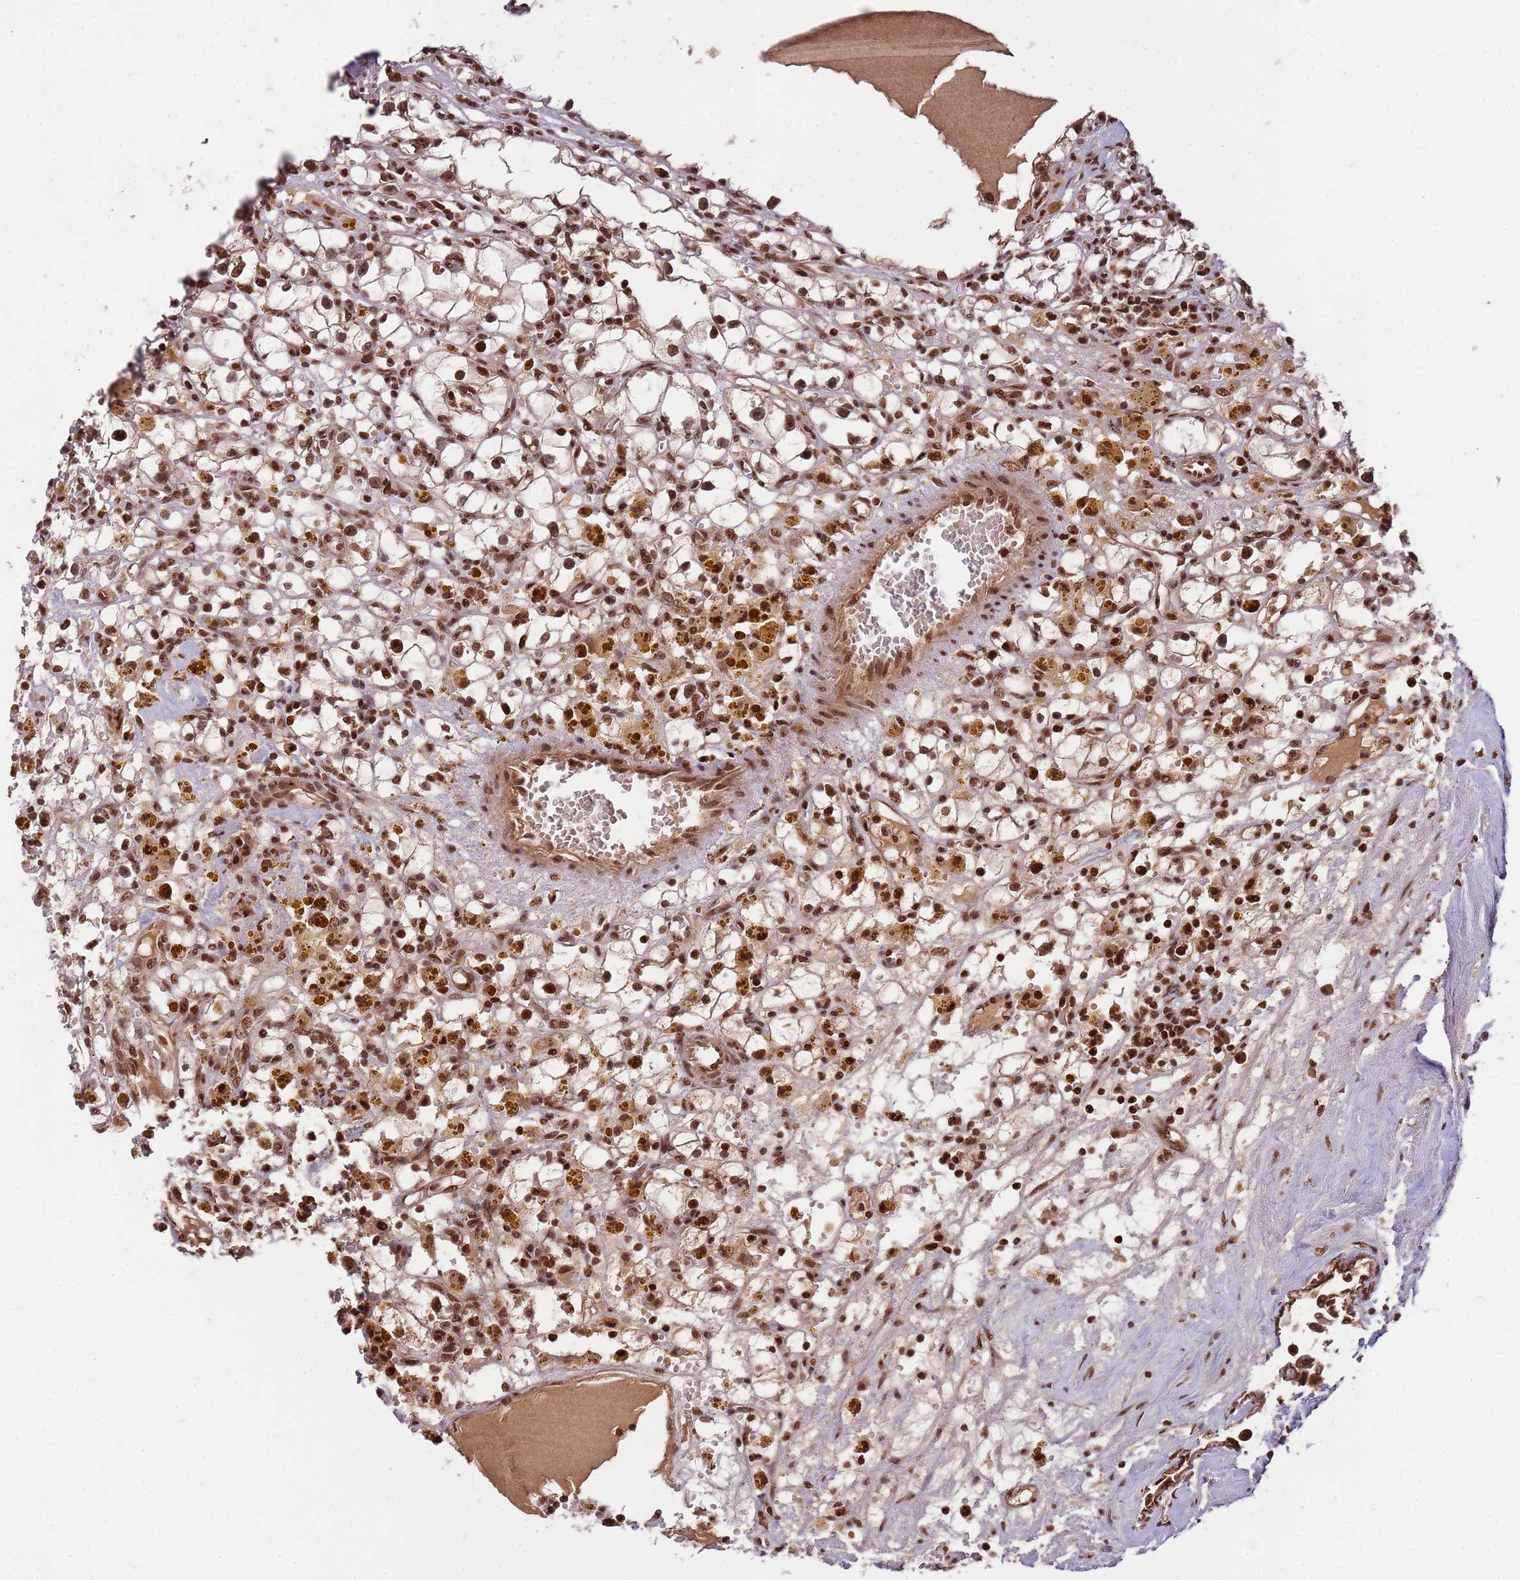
{"staining": {"intensity": "strong", "quantity": ">75%", "location": "nuclear"}, "tissue": "renal cancer", "cell_type": "Tumor cells", "image_type": "cancer", "snomed": [{"axis": "morphology", "description": "Adenocarcinoma, NOS"}, {"axis": "topography", "description": "Kidney"}], "caption": "IHC (DAB) staining of renal cancer (adenocarcinoma) exhibits strong nuclear protein positivity in about >75% of tumor cells.", "gene": "ZBTB12", "patient": {"sex": "male", "age": 56}}